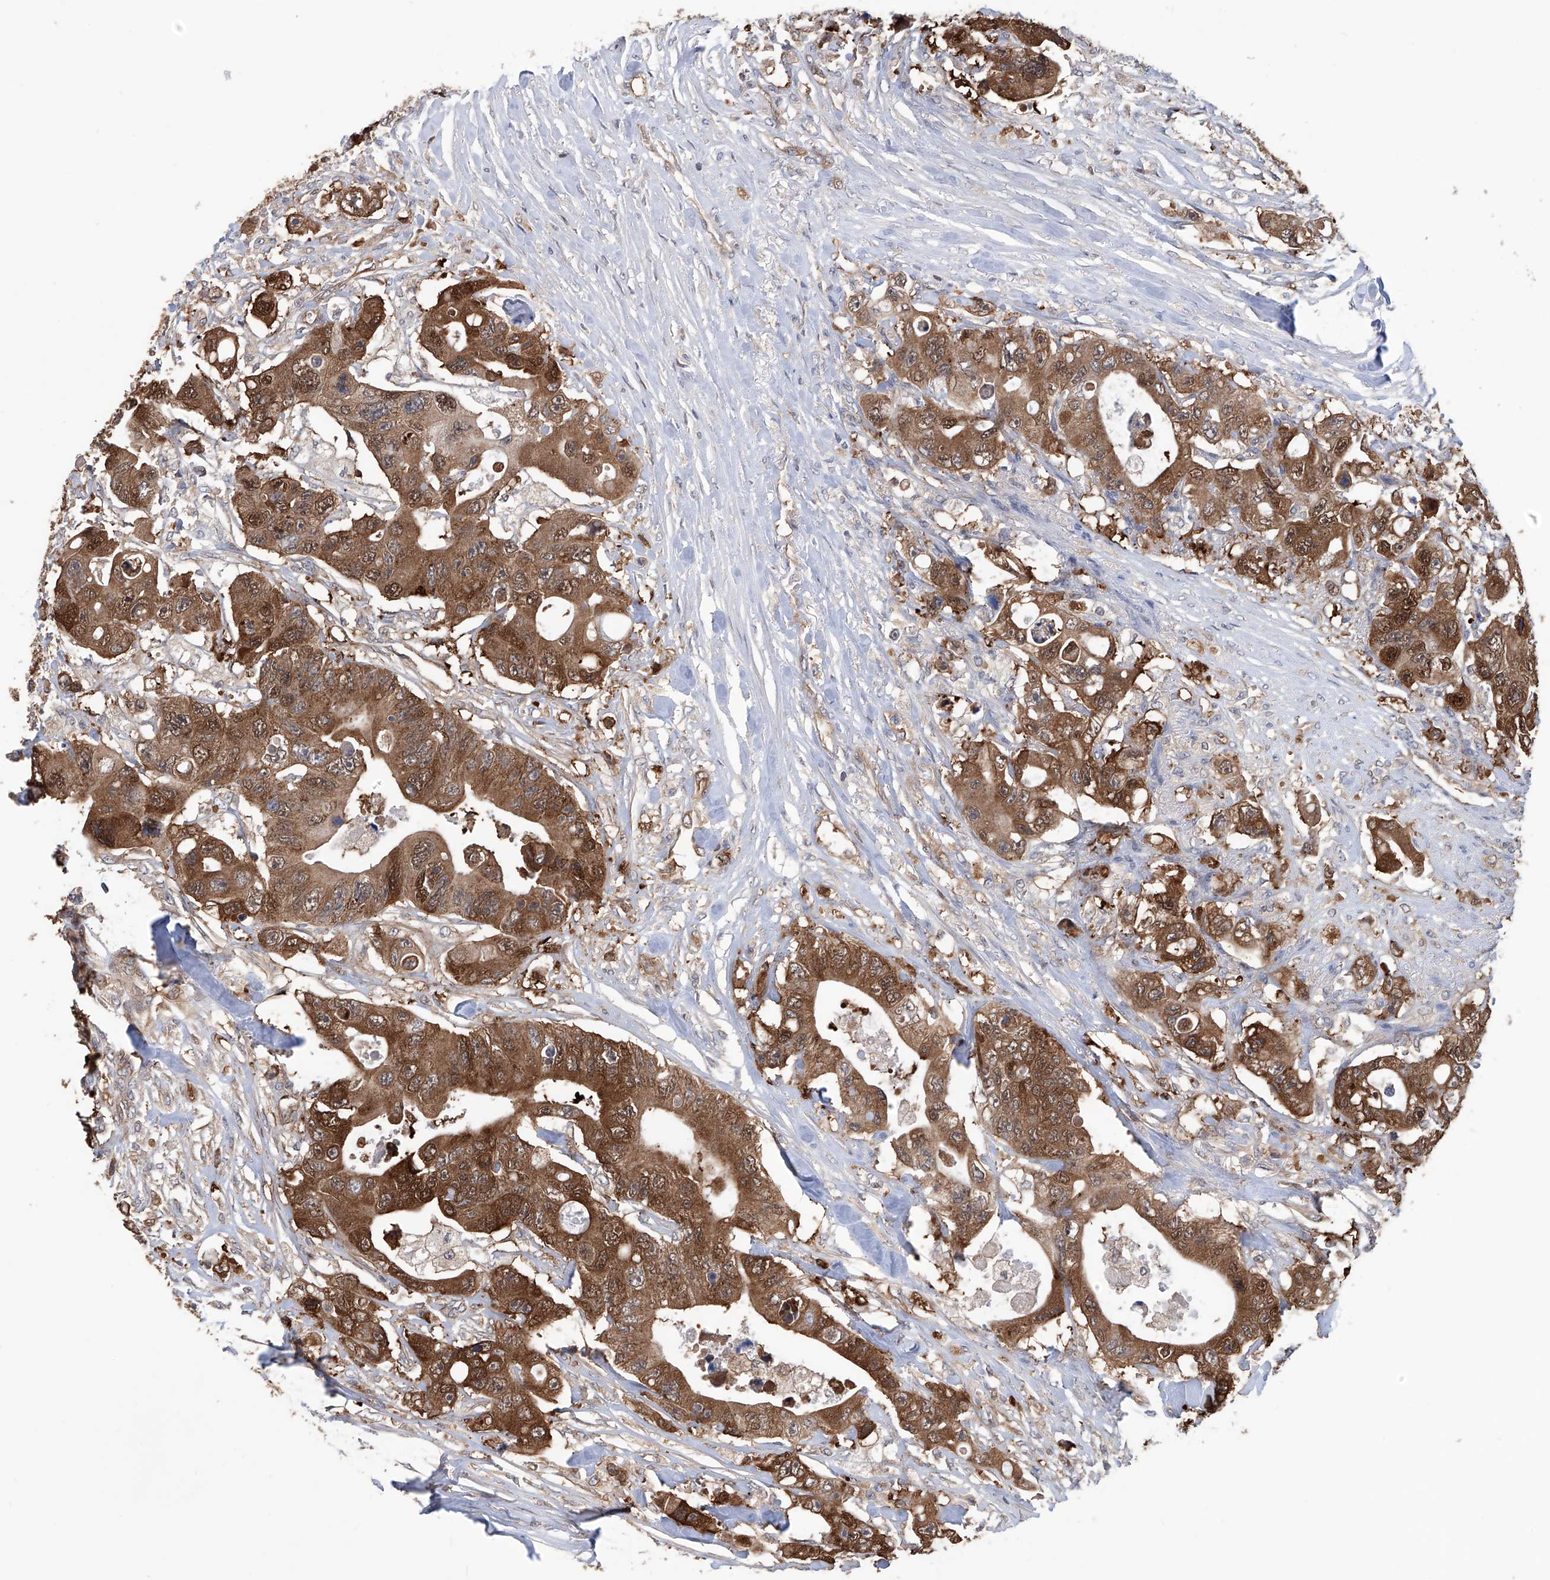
{"staining": {"intensity": "strong", "quantity": ">75%", "location": "cytoplasmic/membranous"}, "tissue": "colorectal cancer", "cell_type": "Tumor cells", "image_type": "cancer", "snomed": [{"axis": "morphology", "description": "Adenocarcinoma, NOS"}, {"axis": "topography", "description": "Colon"}], "caption": "Human colorectal adenocarcinoma stained with a protein marker demonstrates strong staining in tumor cells.", "gene": "NUDT17", "patient": {"sex": "female", "age": 46}}